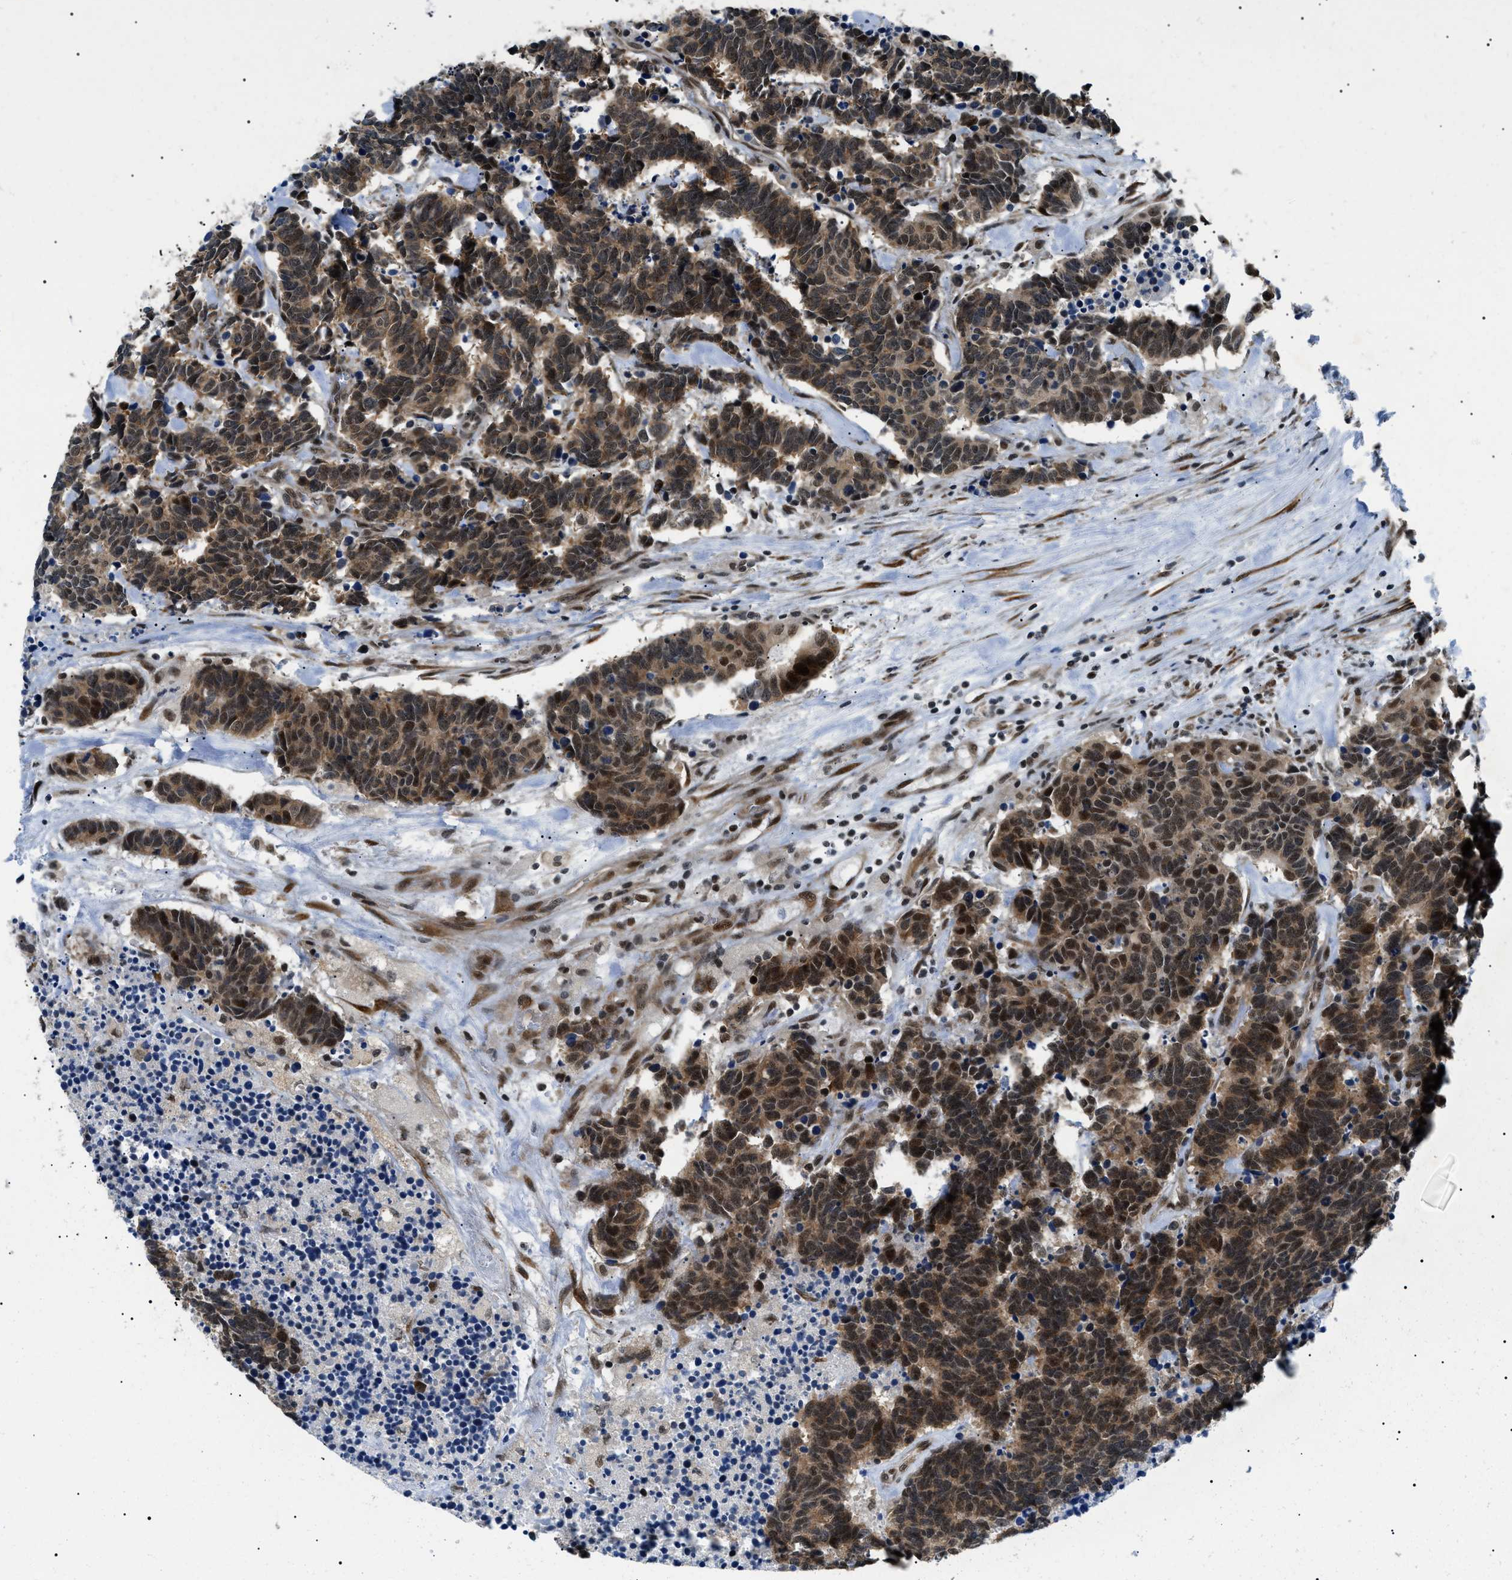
{"staining": {"intensity": "strong", "quantity": ">75%", "location": "cytoplasmic/membranous,nuclear"}, "tissue": "carcinoid", "cell_type": "Tumor cells", "image_type": "cancer", "snomed": [{"axis": "morphology", "description": "Carcinoma, NOS"}, {"axis": "morphology", "description": "Carcinoid, malignant, NOS"}, {"axis": "topography", "description": "Urinary bladder"}], "caption": "Immunohistochemical staining of carcinoid displays high levels of strong cytoplasmic/membranous and nuclear staining in approximately >75% of tumor cells.", "gene": "CWC25", "patient": {"sex": "male", "age": 57}}